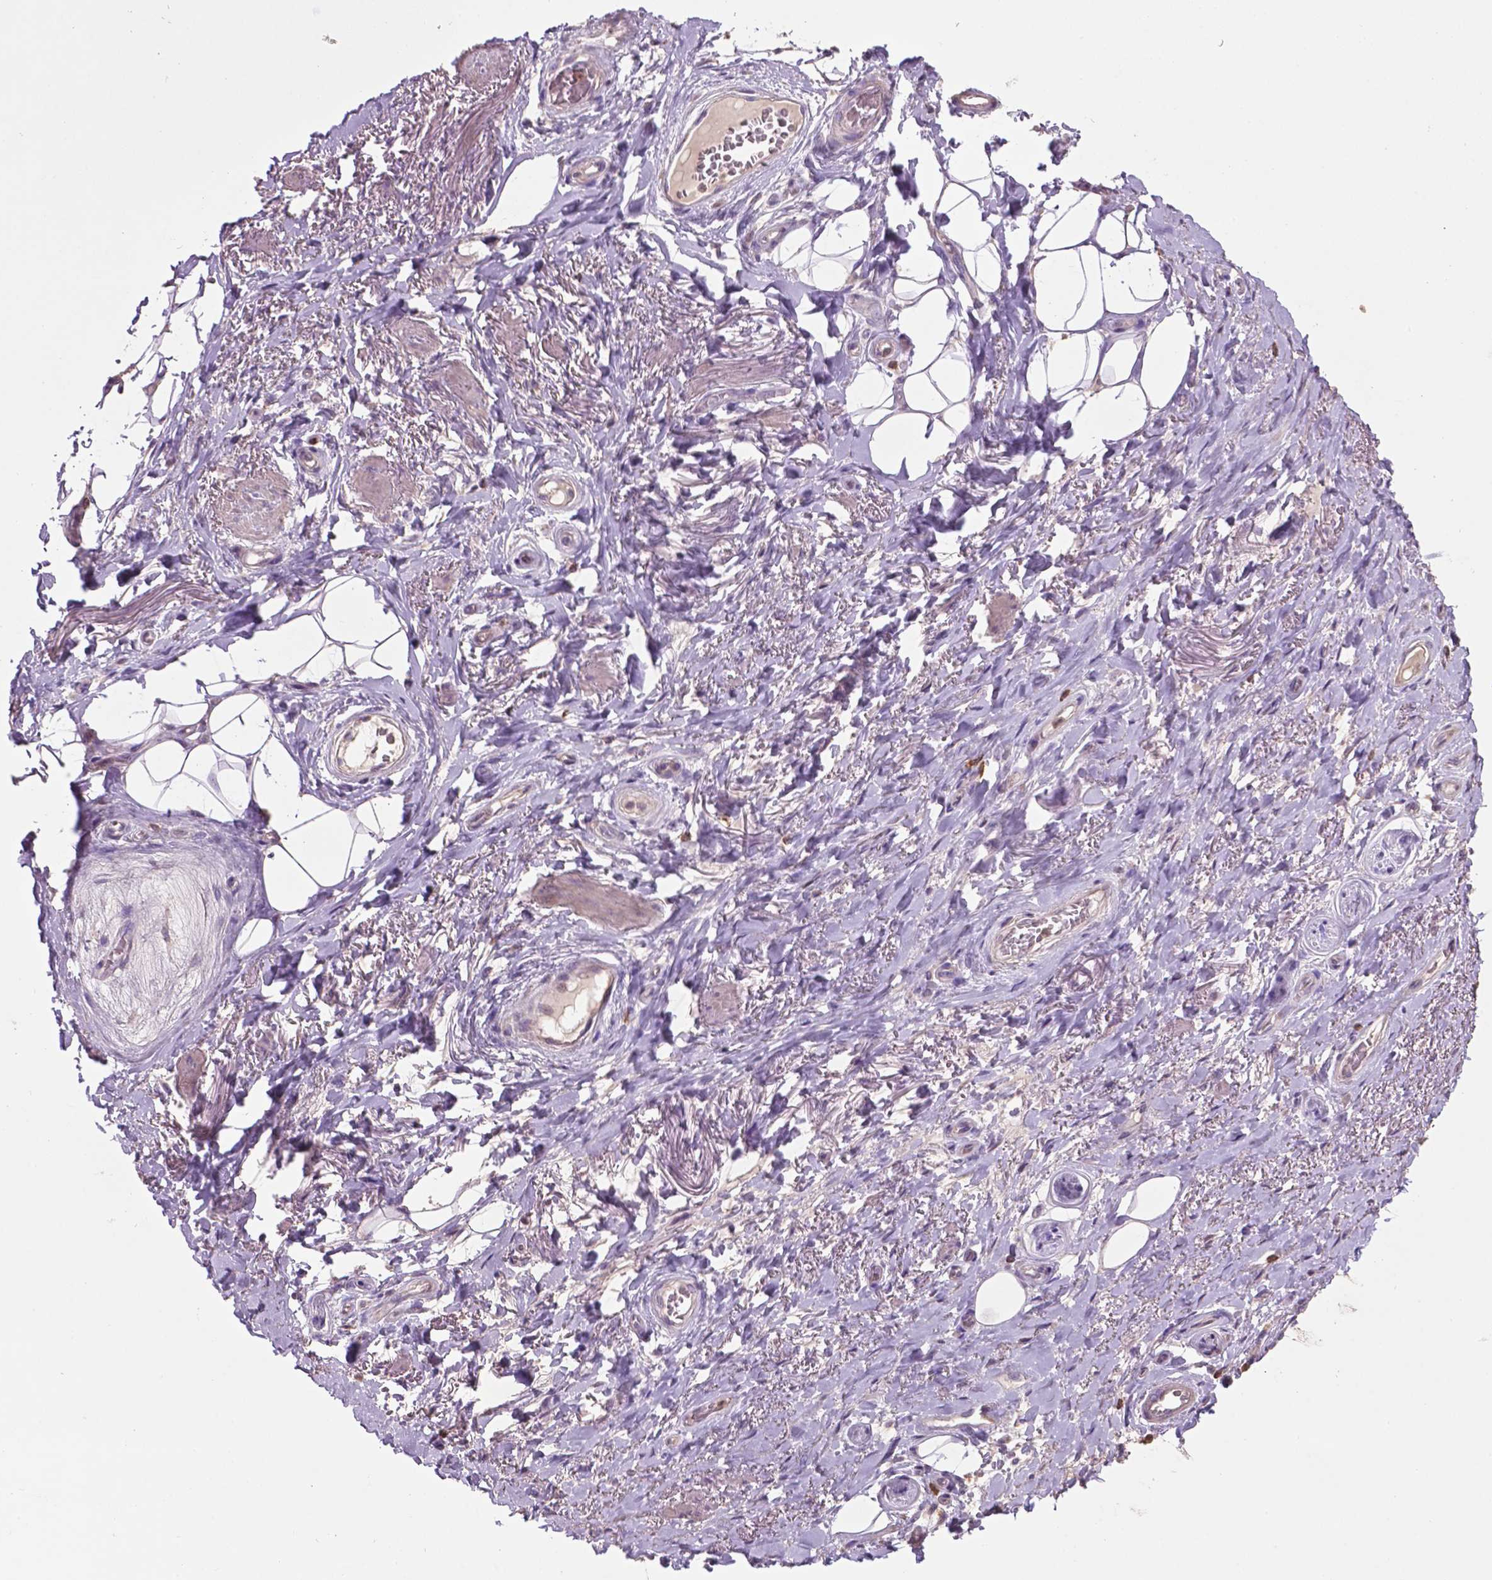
{"staining": {"intensity": "negative", "quantity": "none", "location": "none"}, "tissue": "adipose tissue", "cell_type": "Adipocytes", "image_type": "normal", "snomed": [{"axis": "morphology", "description": "Normal tissue, NOS"}, {"axis": "topography", "description": "Anal"}, {"axis": "topography", "description": "Peripheral nerve tissue"}], "caption": "Adipose tissue was stained to show a protein in brown. There is no significant positivity in adipocytes. (Stains: DAB immunohistochemistry (IHC) with hematoxylin counter stain, Microscopy: brightfield microscopy at high magnification).", "gene": "TBC1D10C", "patient": {"sex": "male", "age": 53}}